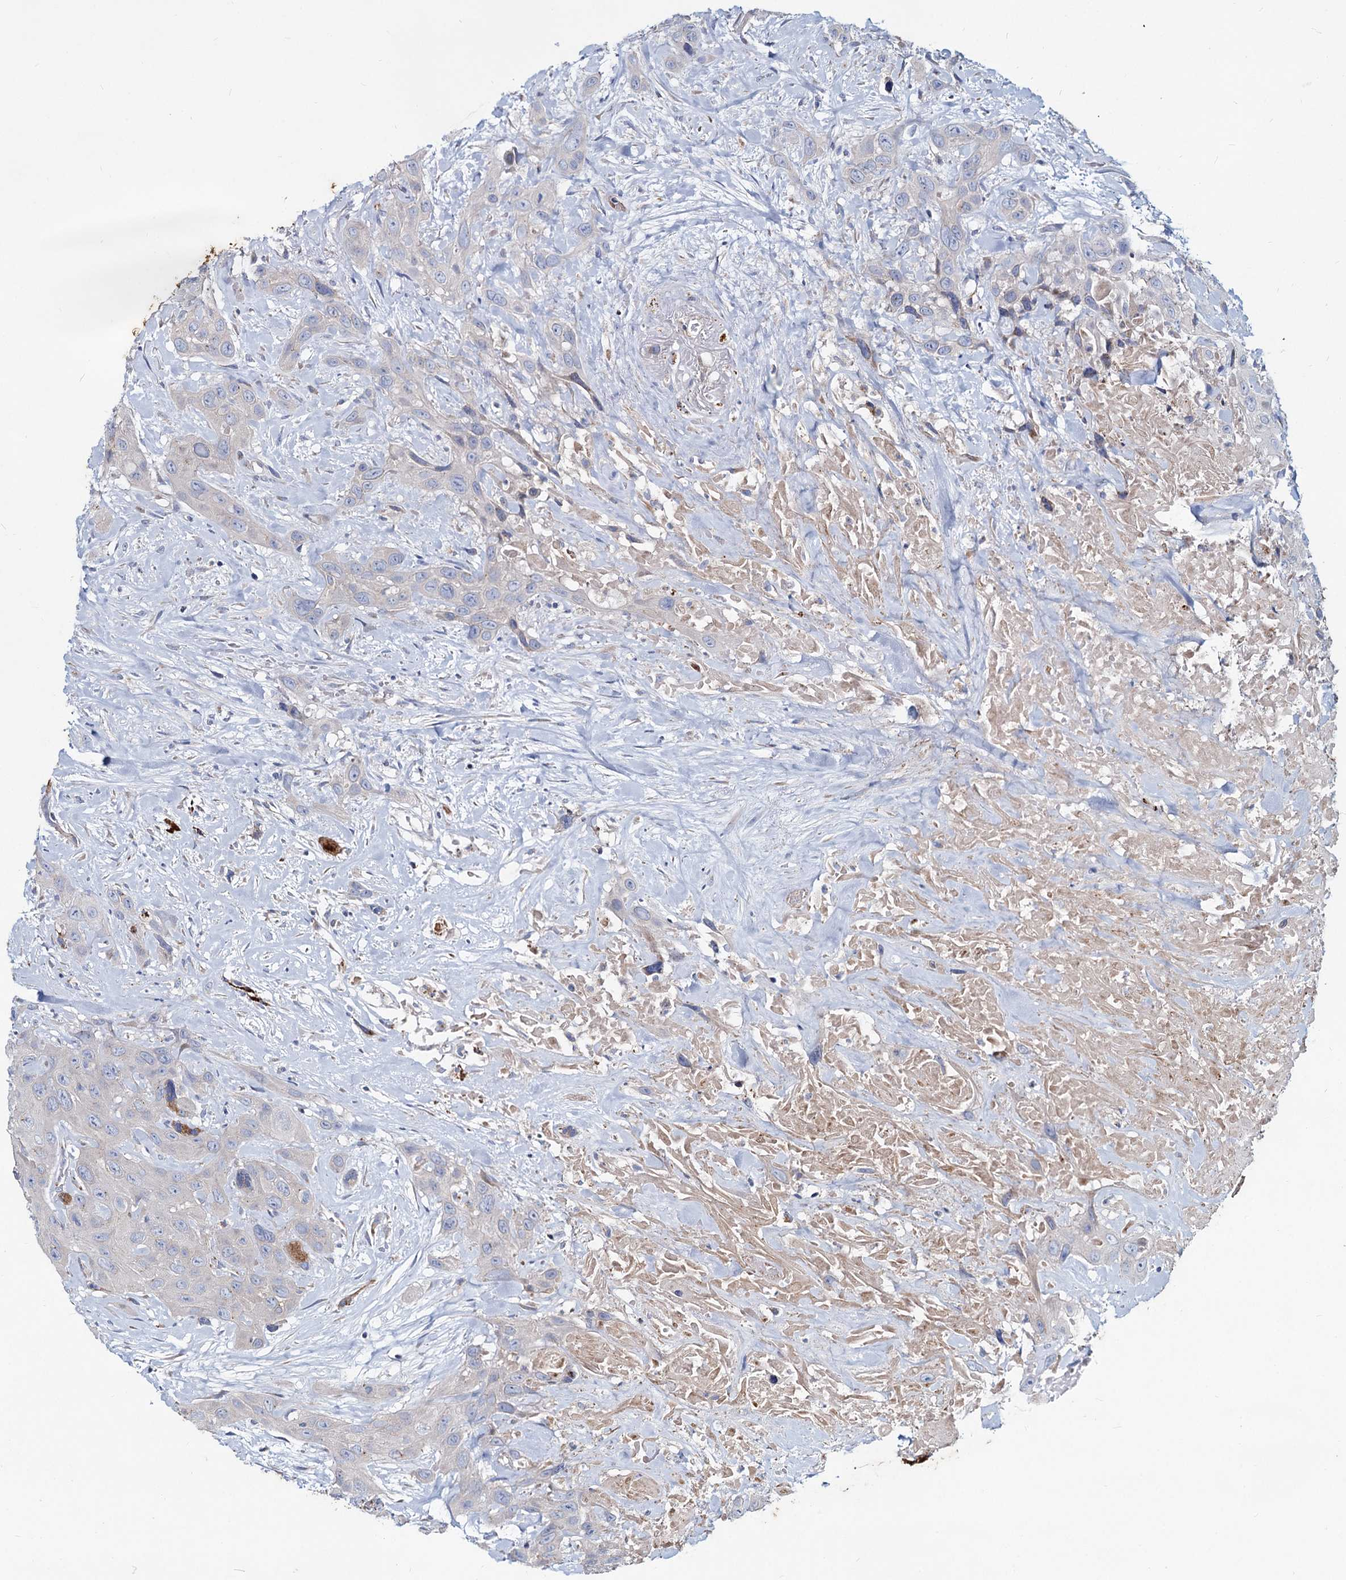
{"staining": {"intensity": "negative", "quantity": "none", "location": "none"}, "tissue": "head and neck cancer", "cell_type": "Tumor cells", "image_type": "cancer", "snomed": [{"axis": "morphology", "description": "Squamous cell carcinoma, NOS"}, {"axis": "topography", "description": "Head-Neck"}], "caption": "DAB immunohistochemical staining of head and neck squamous cell carcinoma exhibits no significant expression in tumor cells. (Stains: DAB (3,3'-diaminobenzidine) IHC with hematoxylin counter stain, Microscopy: brightfield microscopy at high magnification).", "gene": "AGBL4", "patient": {"sex": "male", "age": 81}}